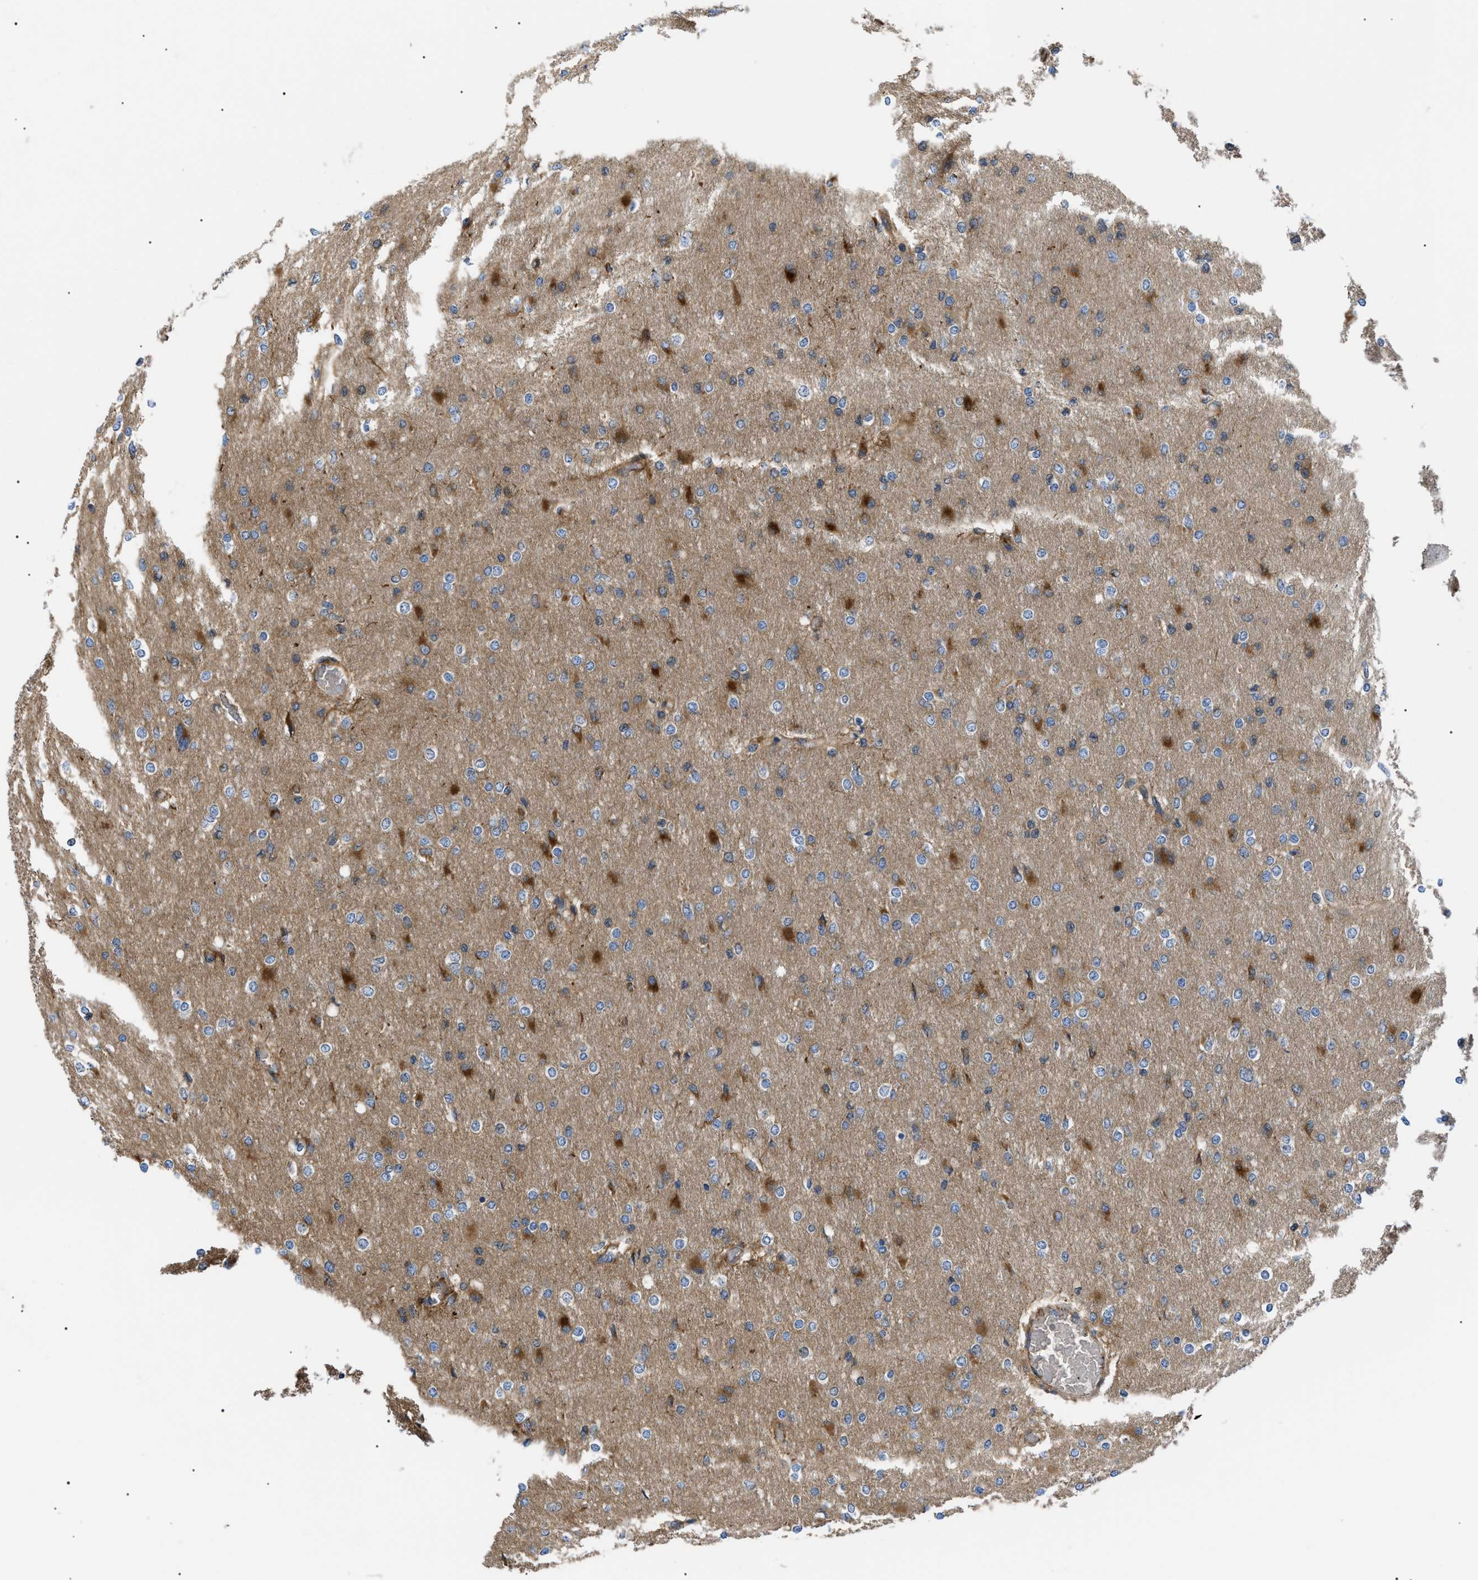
{"staining": {"intensity": "strong", "quantity": "<25%", "location": "cytoplasmic/membranous"}, "tissue": "glioma", "cell_type": "Tumor cells", "image_type": "cancer", "snomed": [{"axis": "morphology", "description": "Glioma, malignant, High grade"}, {"axis": "topography", "description": "Cerebral cortex"}], "caption": "Immunohistochemical staining of human malignant glioma (high-grade) reveals strong cytoplasmic/membranous protein staining in approximately <25% of tumor cells.", "gene": "MYO10", "patient": {"sex": "female", "age": 36}}